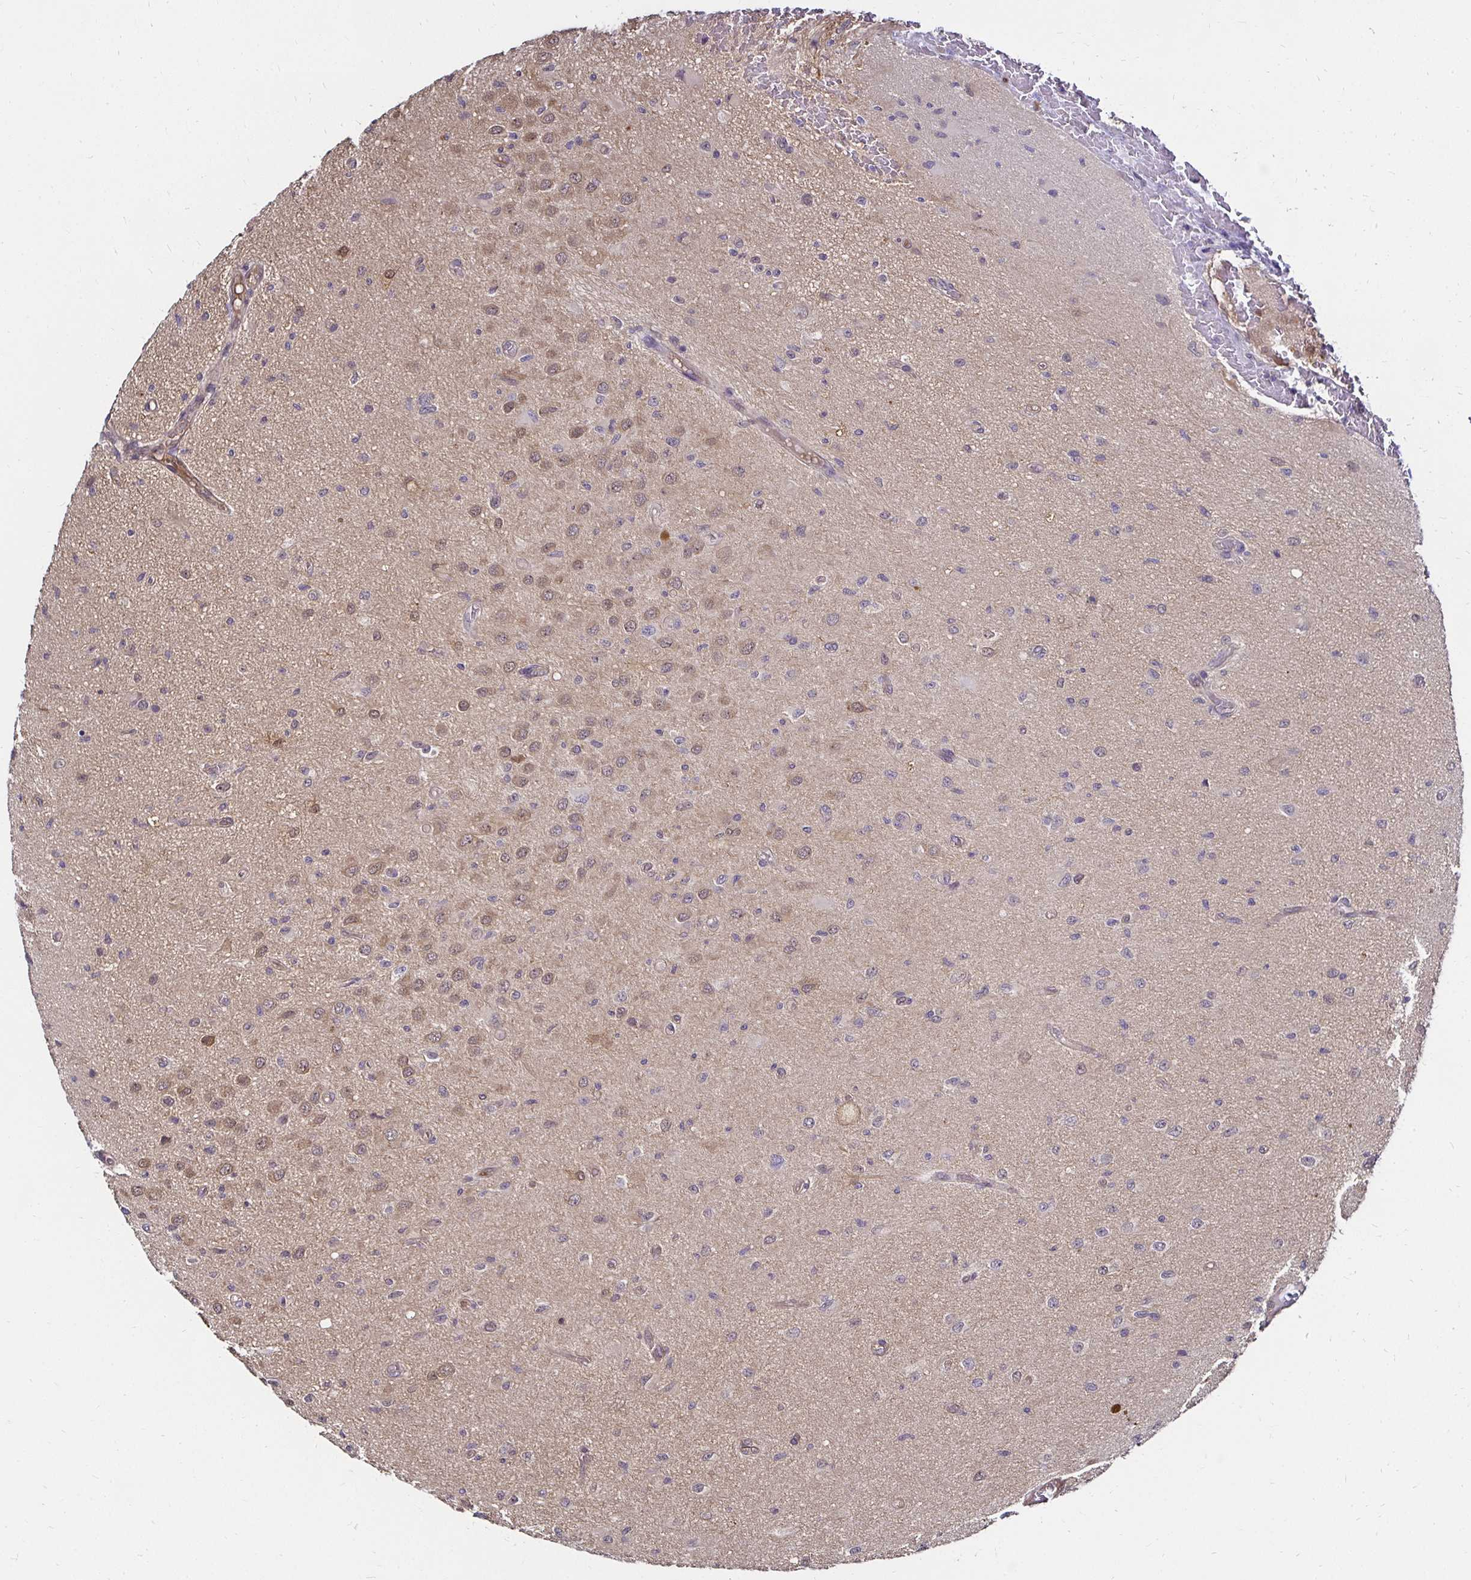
{"staining": {"intensity": "weak", "quantity": "25%-75%", "location": "cytoplasmic/membranous,nuclear"}, "tissue": "glioma", "cell_type": "Tumor cells", "image_type": "cancer", "snomed": [{"axis": "morphology", "description": "Glioma, malignant, High grade"}, {"axis": "topography", "description": "Brain"}], "caption": "Malignant glioma (high-grade) stained for a protein reveals weak cytoplasmic/membranous and nuclear positivity in tumor cells.", "gene": "TXN", "patient": {"sex": "male", "age": 67}}